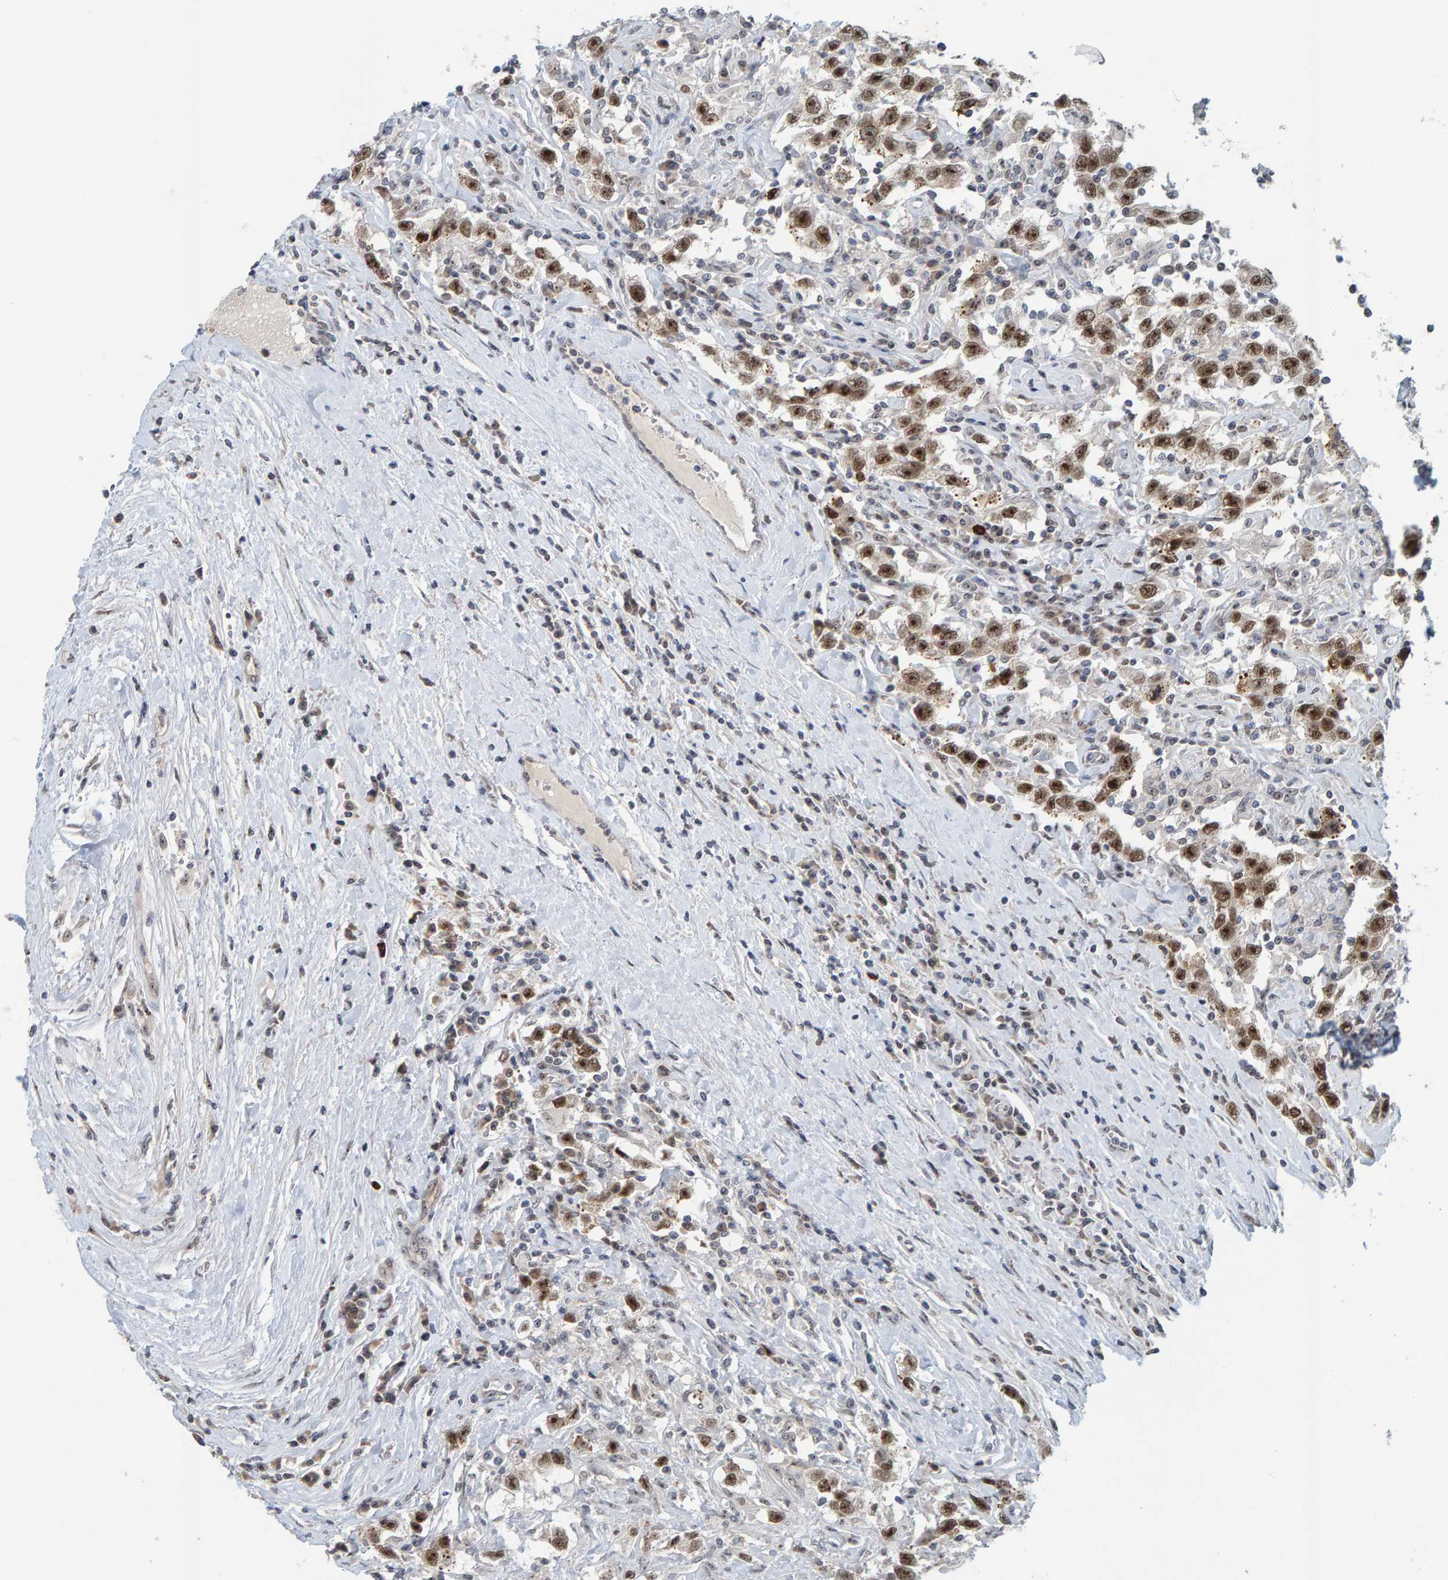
{"staining": {"intensity": "strong", "quantity": ">75%", "location": "nuclear"}, "tissue": "testis cancer", "cell_type": "Tumor cells", "image_type": "cancer", "snomed": [{"axis": "morphology", "description": "Seminoma, NOS"}, {"axis": "topography", "description": "Testis"}], "caption": "Strong nuclear expression for a protein is seen in about >75% of tumor cells of testis cancer (seminoma) using immunohistochemistry (IHC).", "gene": "POLR1E", "patient": {"sex": "male", "age": 41}}